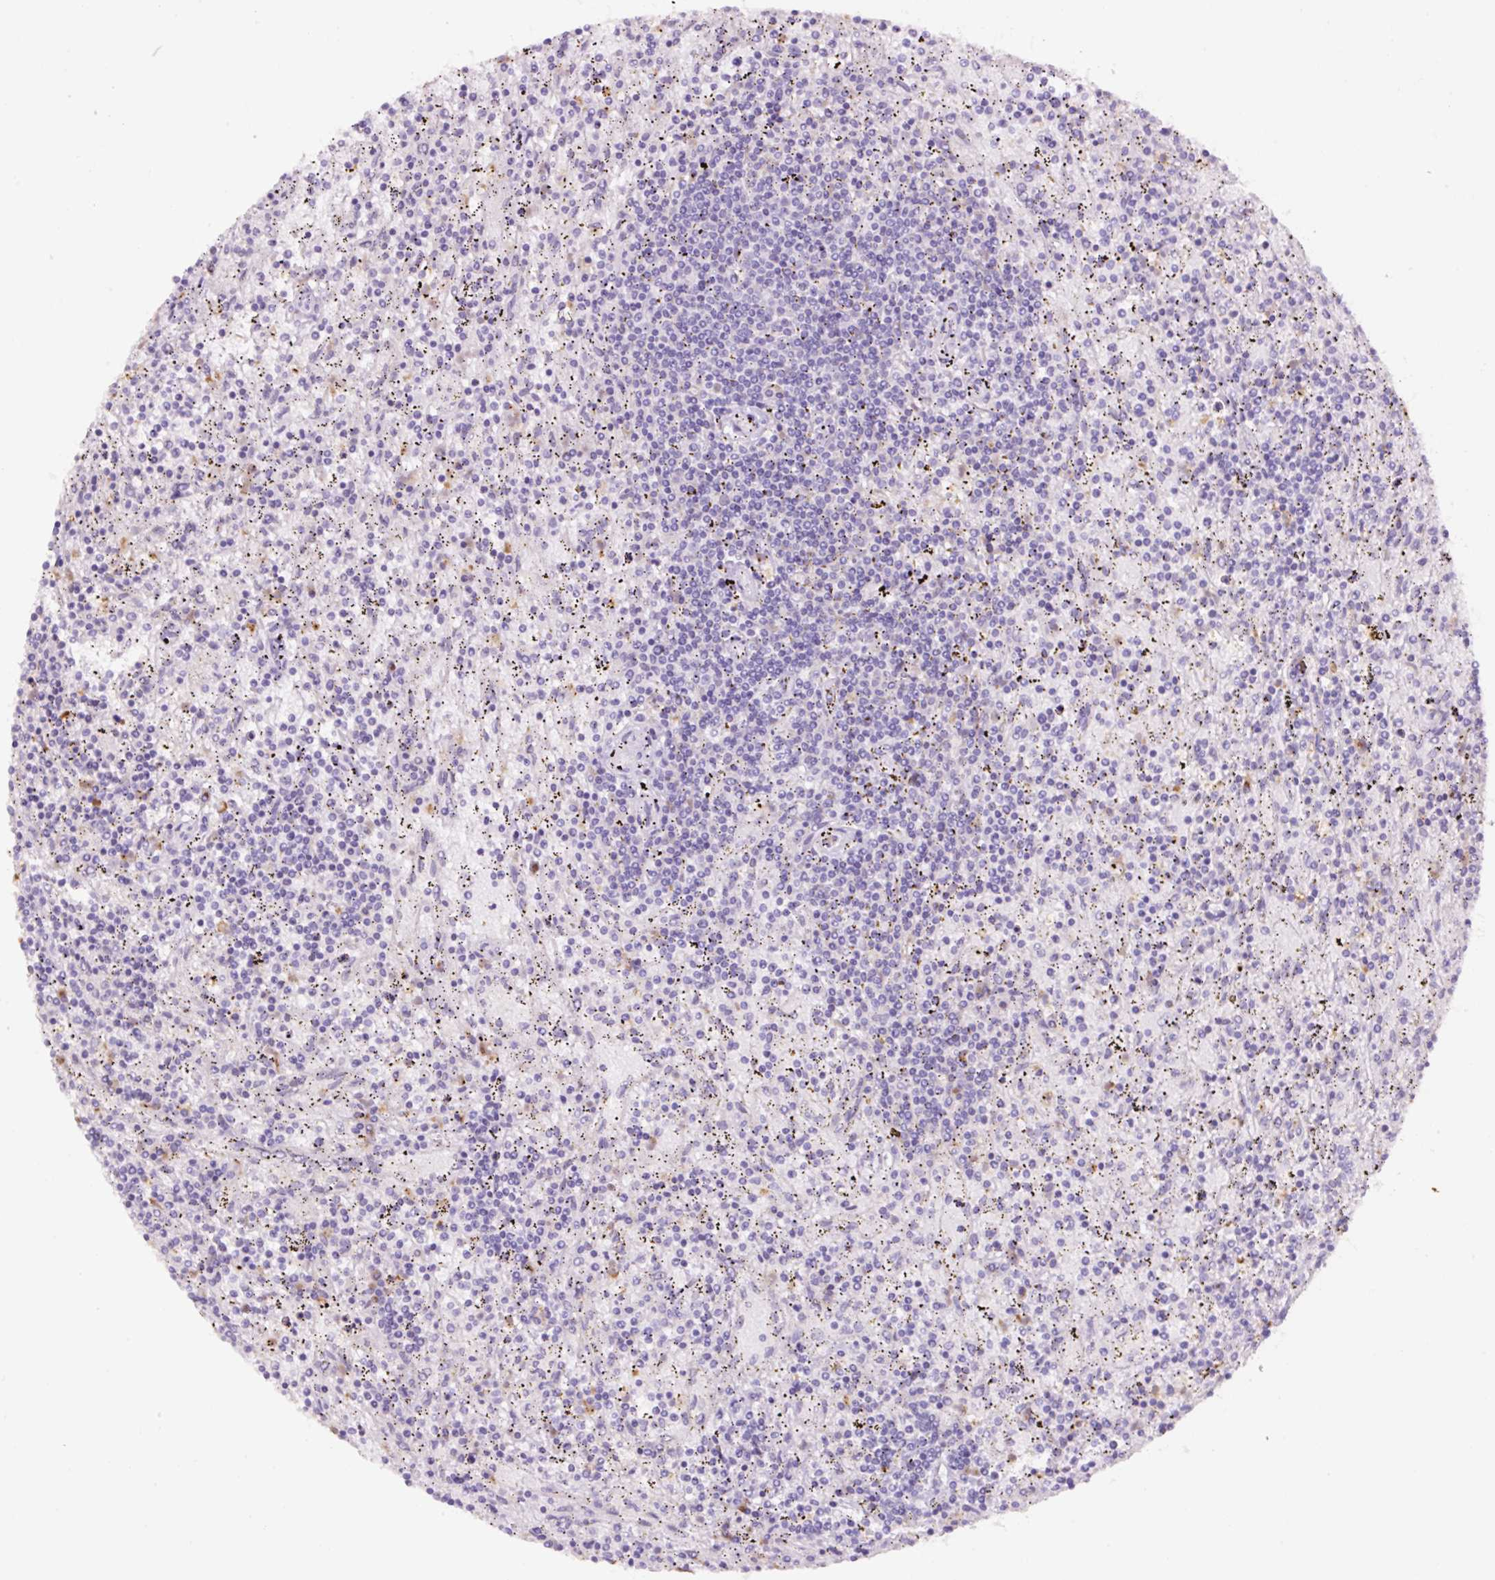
{"staining": {"intensity": "negative", "quantity": "none", "location": "none"}, "tissue": "lymphoma", "cell_type": "Tumor cells", "image_type": "cancer", "snomed": [{"axis": "morphology", "description": "Malignant lymphoma, non-Hodgkin's type, Low grade"}, {"axis": "topography", "description": "Spleen"}], "caption": "Image shows no protein expression in tumor cells of malignant lymphoma, non-Hodgkin's type (low-grade) tissue.", "gene": "MFSD3", "patient": {"sex": "male", "age": 76}}